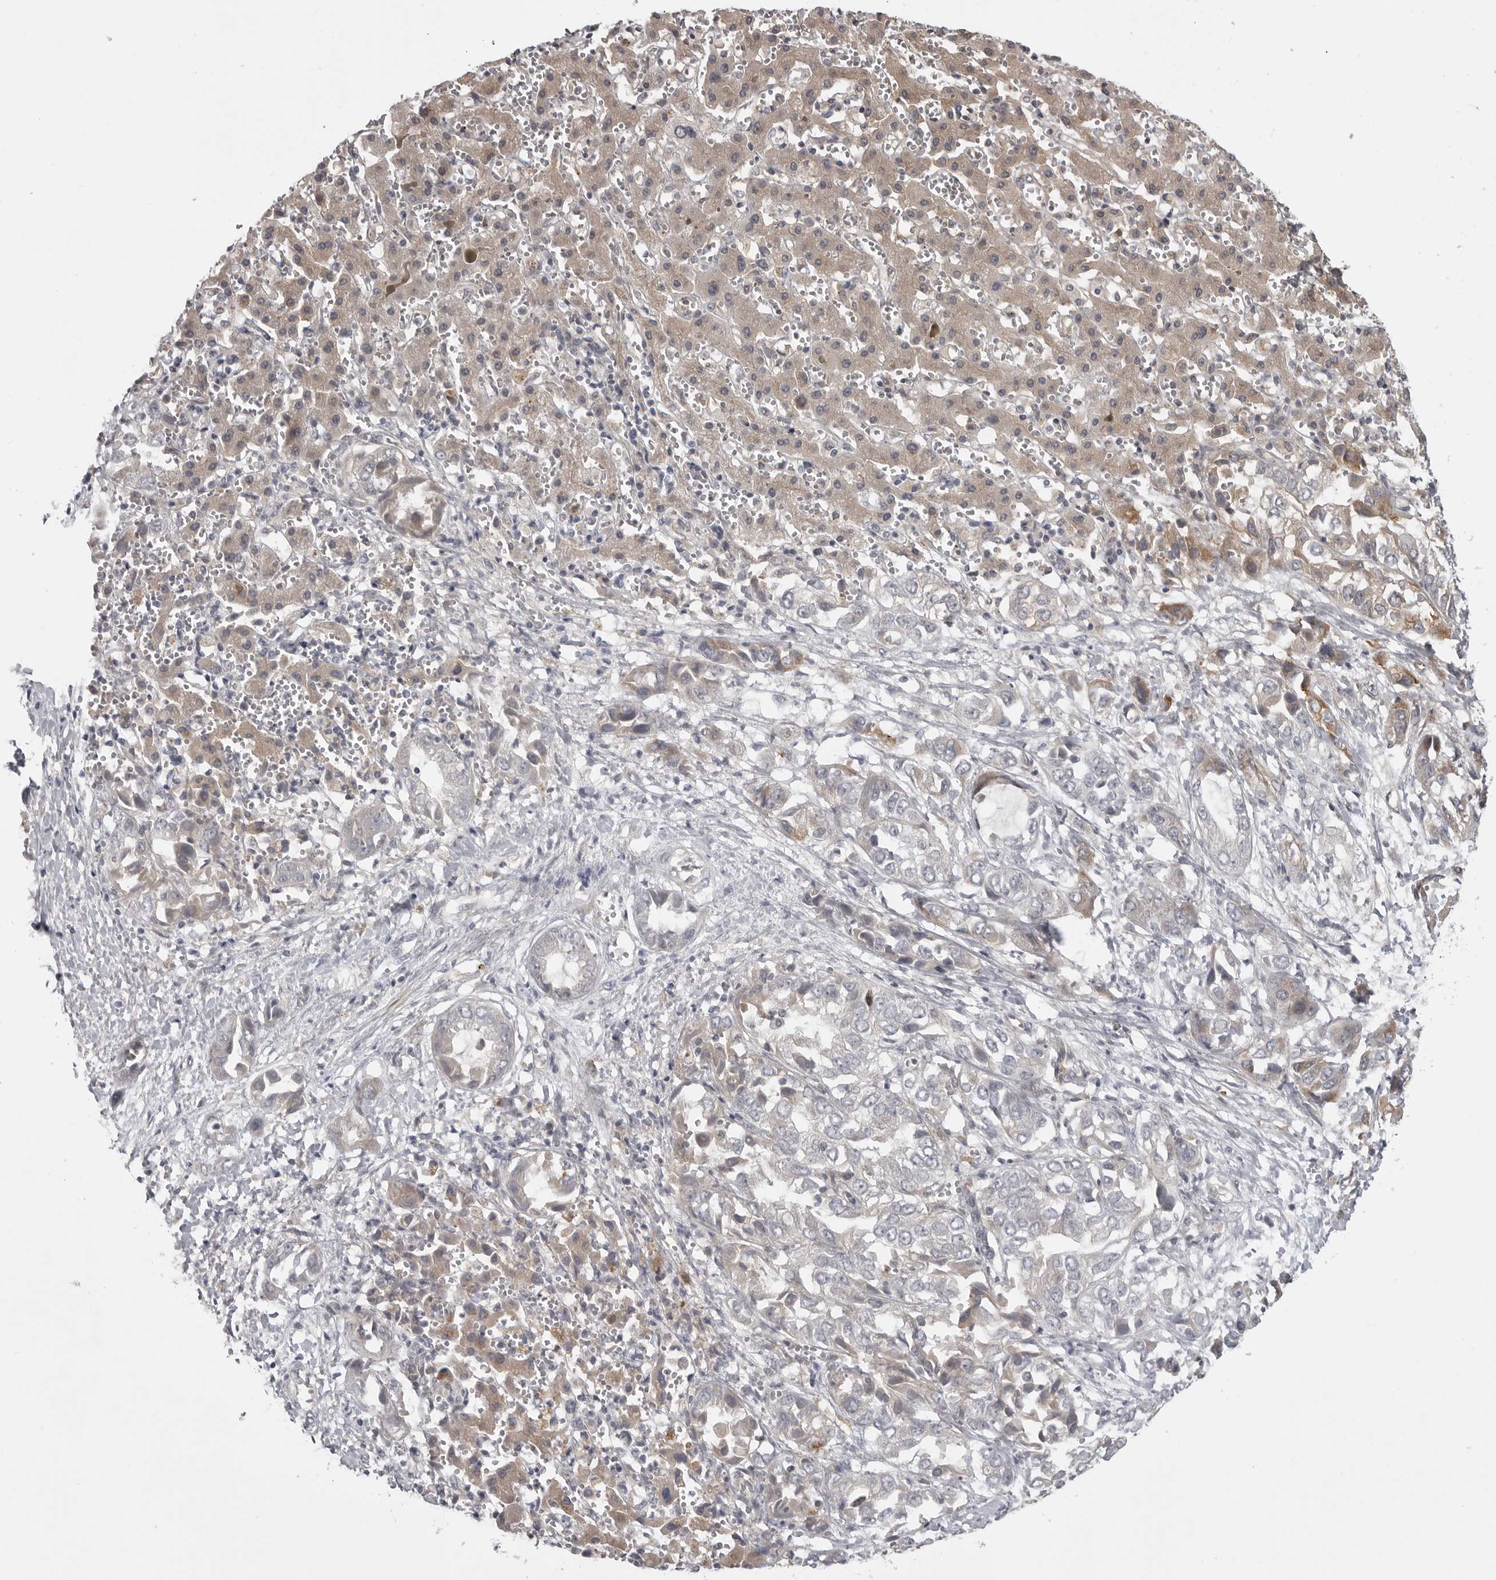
{"staining": {"intensity": "weak", "quantity": "<25%", "location": "cytoplasmic/membranous"}, "tissue": "liver cancer", "cell_type": "Tumor cells", "image_type": "cancer", "snomed": [{"axis": "morphology", "description": "Cholangiocarcinoma"}, {"axis": "topography", "description": "Liver"}], "caption": "Human cholangiocarcinoma (liver) stained for a protein using immunohistochemistry (IHC) reveals no staining in tumor cells.", "gene": "LRRC45", "patient": {"sex": "female", "age": 52}}